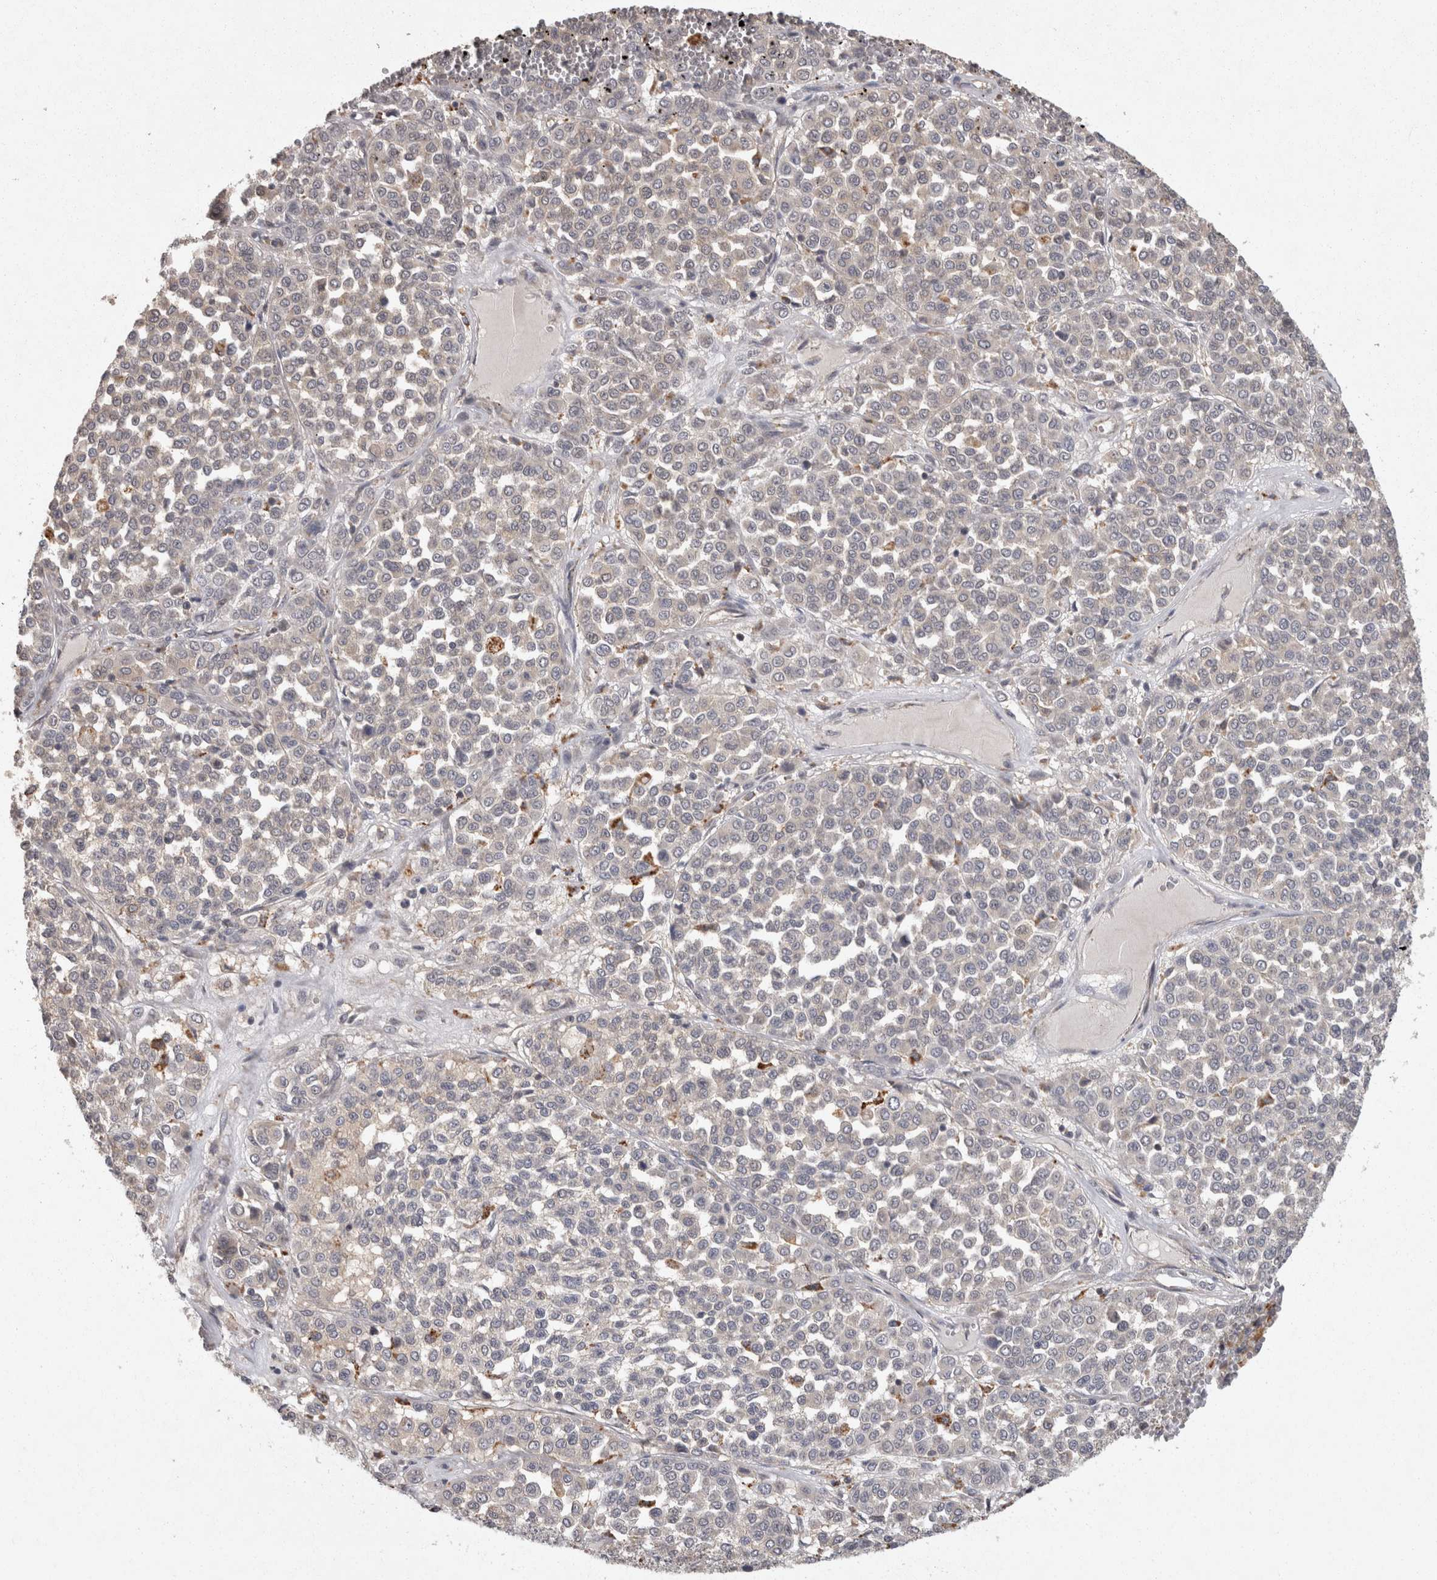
{"staining": {"intensity": "negative", "quantity": "none", "location": "none"}, "tissue": "melanoma", "cell_type": "Tumor cells", "image_type": "cancer", "snomed": [{"axis": "morphology", "description": "Malignant melanoma, Metastatic site"}, {"axis": "topography", "description": "Pancreas"}], "caption": "Malignant melanoma (metastatic site) stained for a protein using immunohistochemistry reveals no expression tumor cells.", "gene": "ACAT2", "patient": {"sex": "female", "age": 30}}